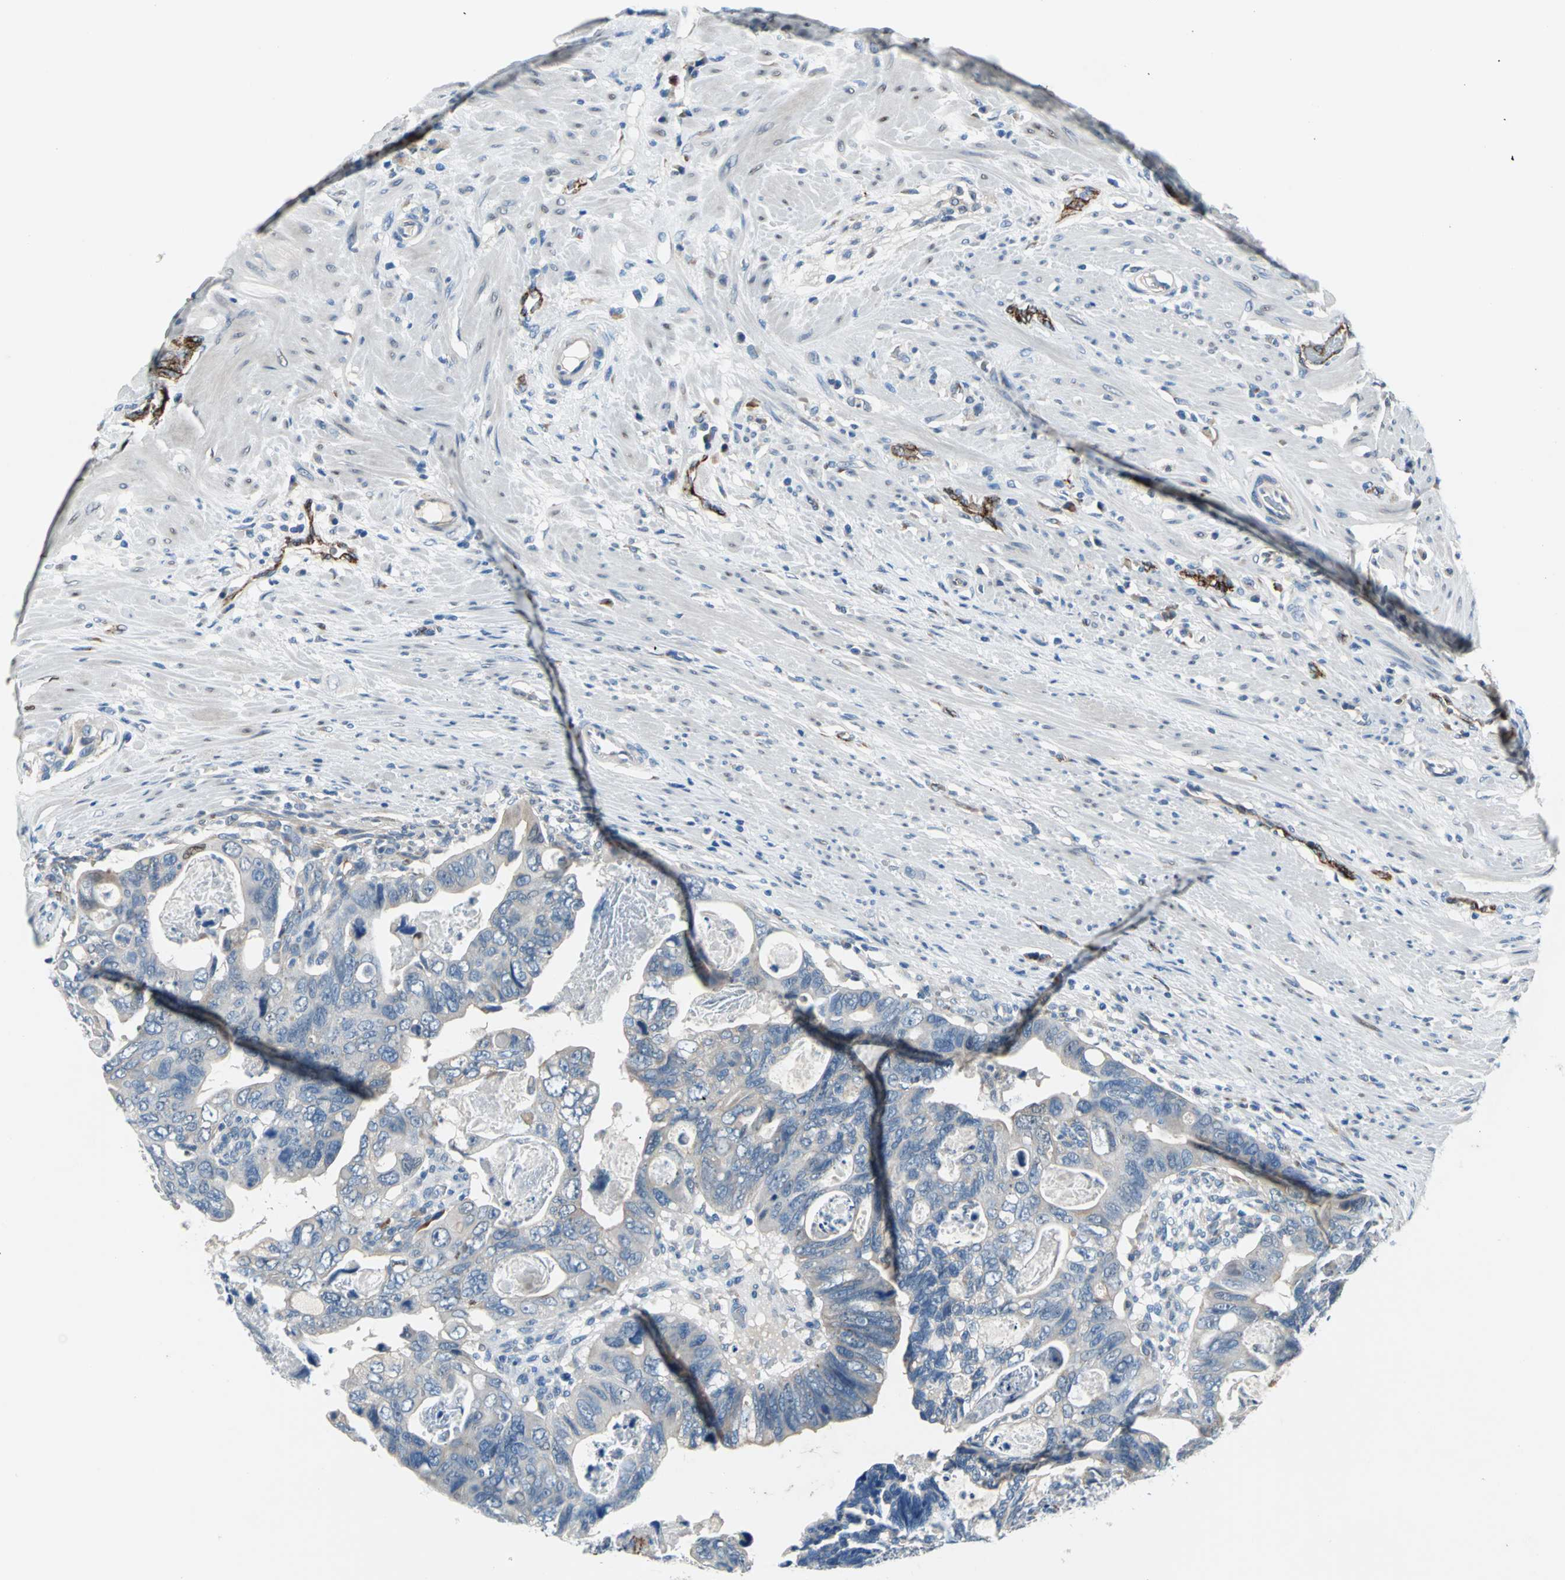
{"staining": {"intensity": "moderate", "quantity": "<25%", "location": "cytoplasmic/membranous"}, "tissue": "colorectal cancer", "cell_type": "Tumor cells", "image_type": "cancer", "snomed": [{"axis": "morphology", "description": "Adenocarcinoma, NOS"}, {"axis": "topography", "description": "Rectum"}], "caption": "The photomicrograph reveals staining of colorectal cancer, revealing moderate cytoplasmic/membranous protein expression (brown color) within tumor cells.", "gene": "SELP", "patient": {"sex": "male", "age": 53}}